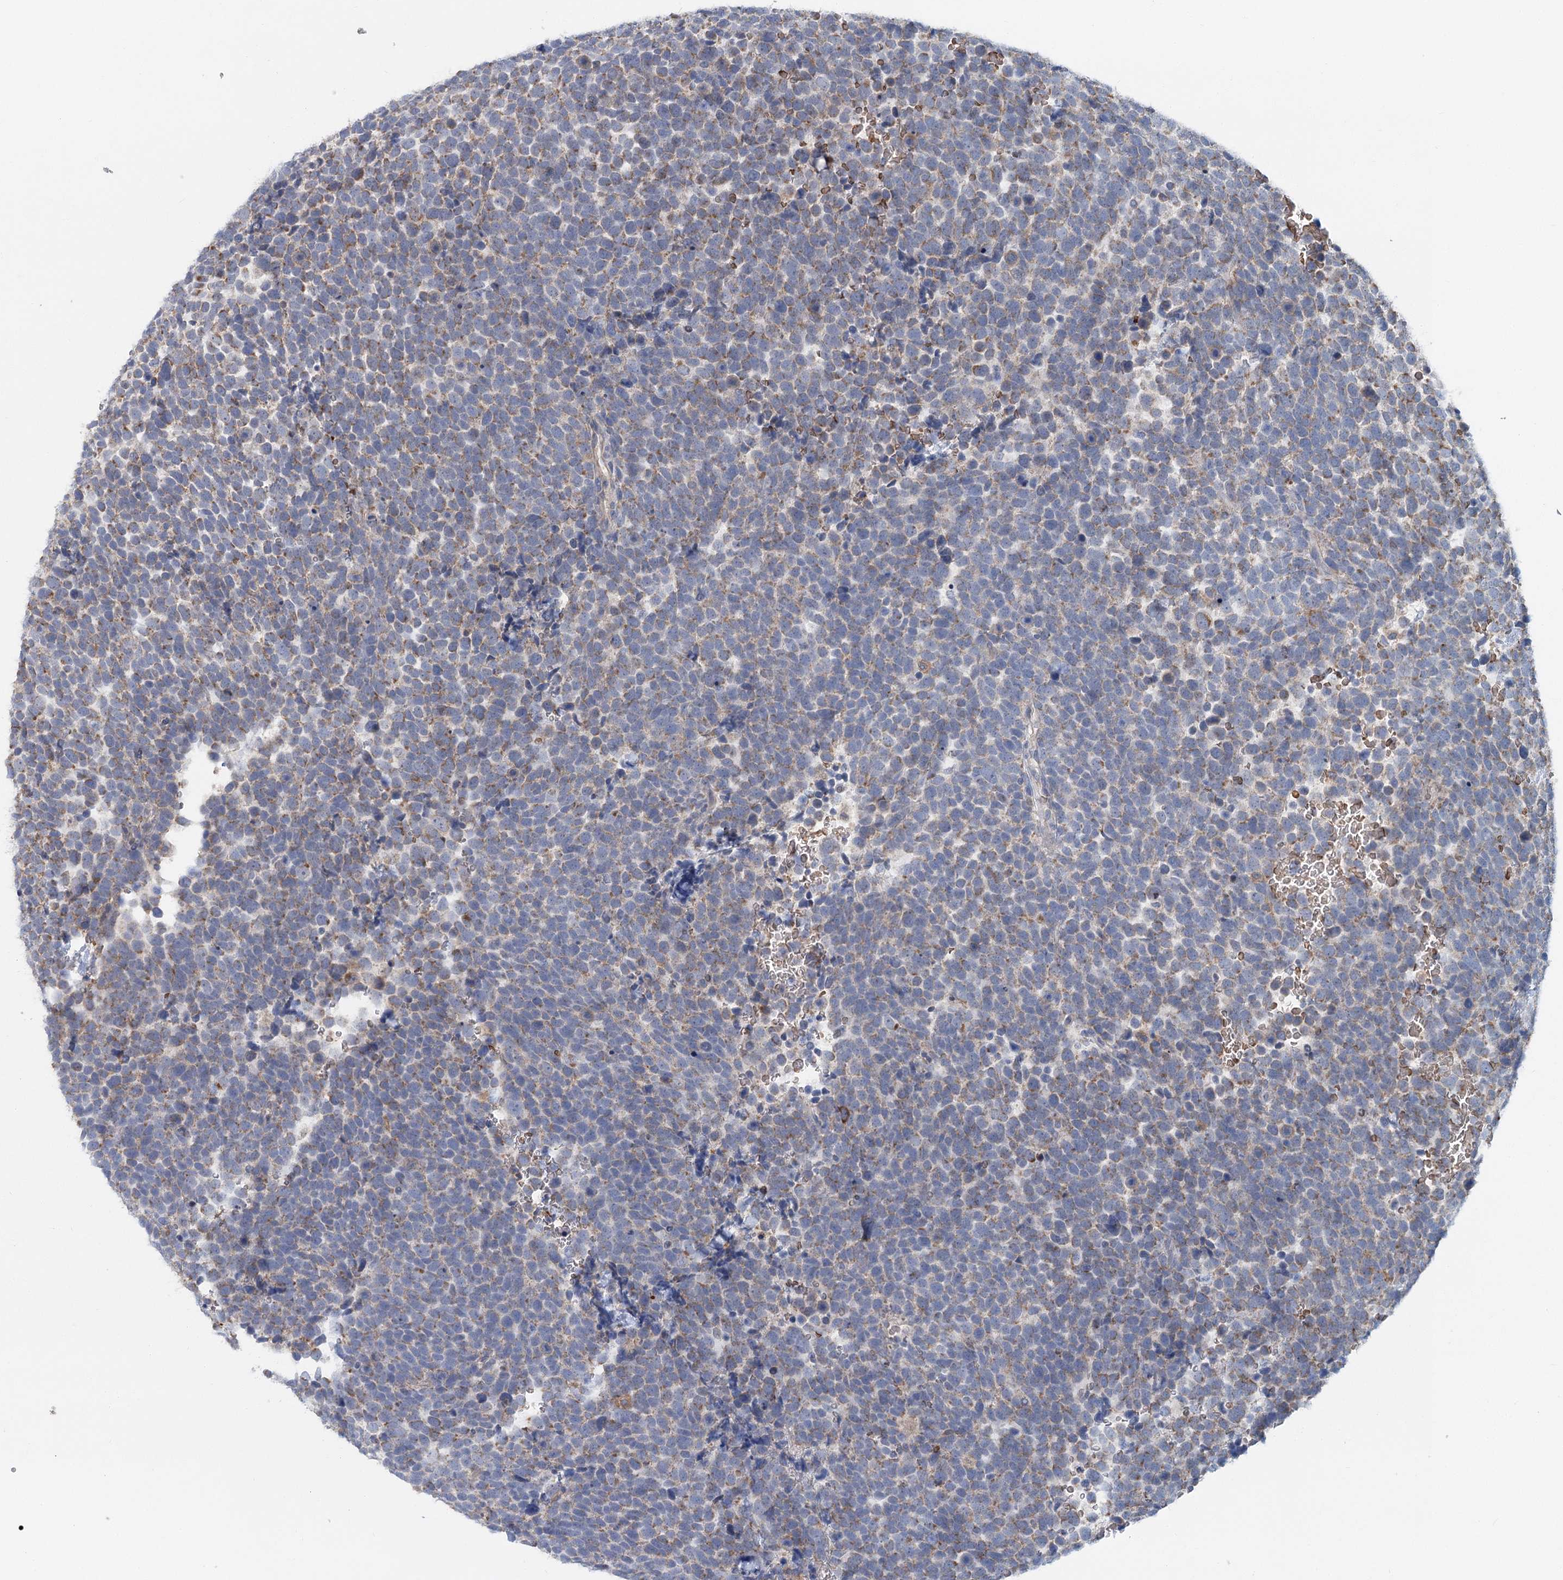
{"staining": {"intensity": "weak", "quantity": ">75%", "location": "cytoplasmic/membranous"}, "tissue": "urothelial cancer", "cell_type": "Tumor cells", "image_type": "cancer", "snomed": [{"axis": "morphology", "description": "Urothelial carcinoma, High grade"}, {"axis": "topography", "description": "Urinary bladder"}], "caption": "Immunohistochemistry staining of urothelial carcinoma (high-grade), which reveals low levels of weak cytoplasmic/membranous positivity in about >75% of tumor cells indicating weak cytoplasmic/membranous protein staining. The staining was performed using DAB (3,3'-diaminobenzidine) (brown) for protein detection and nuclei were counterstained in hematoxylin (blue).", "gene": "CIB4", "patient": {"sex": "female", "age": 82}}